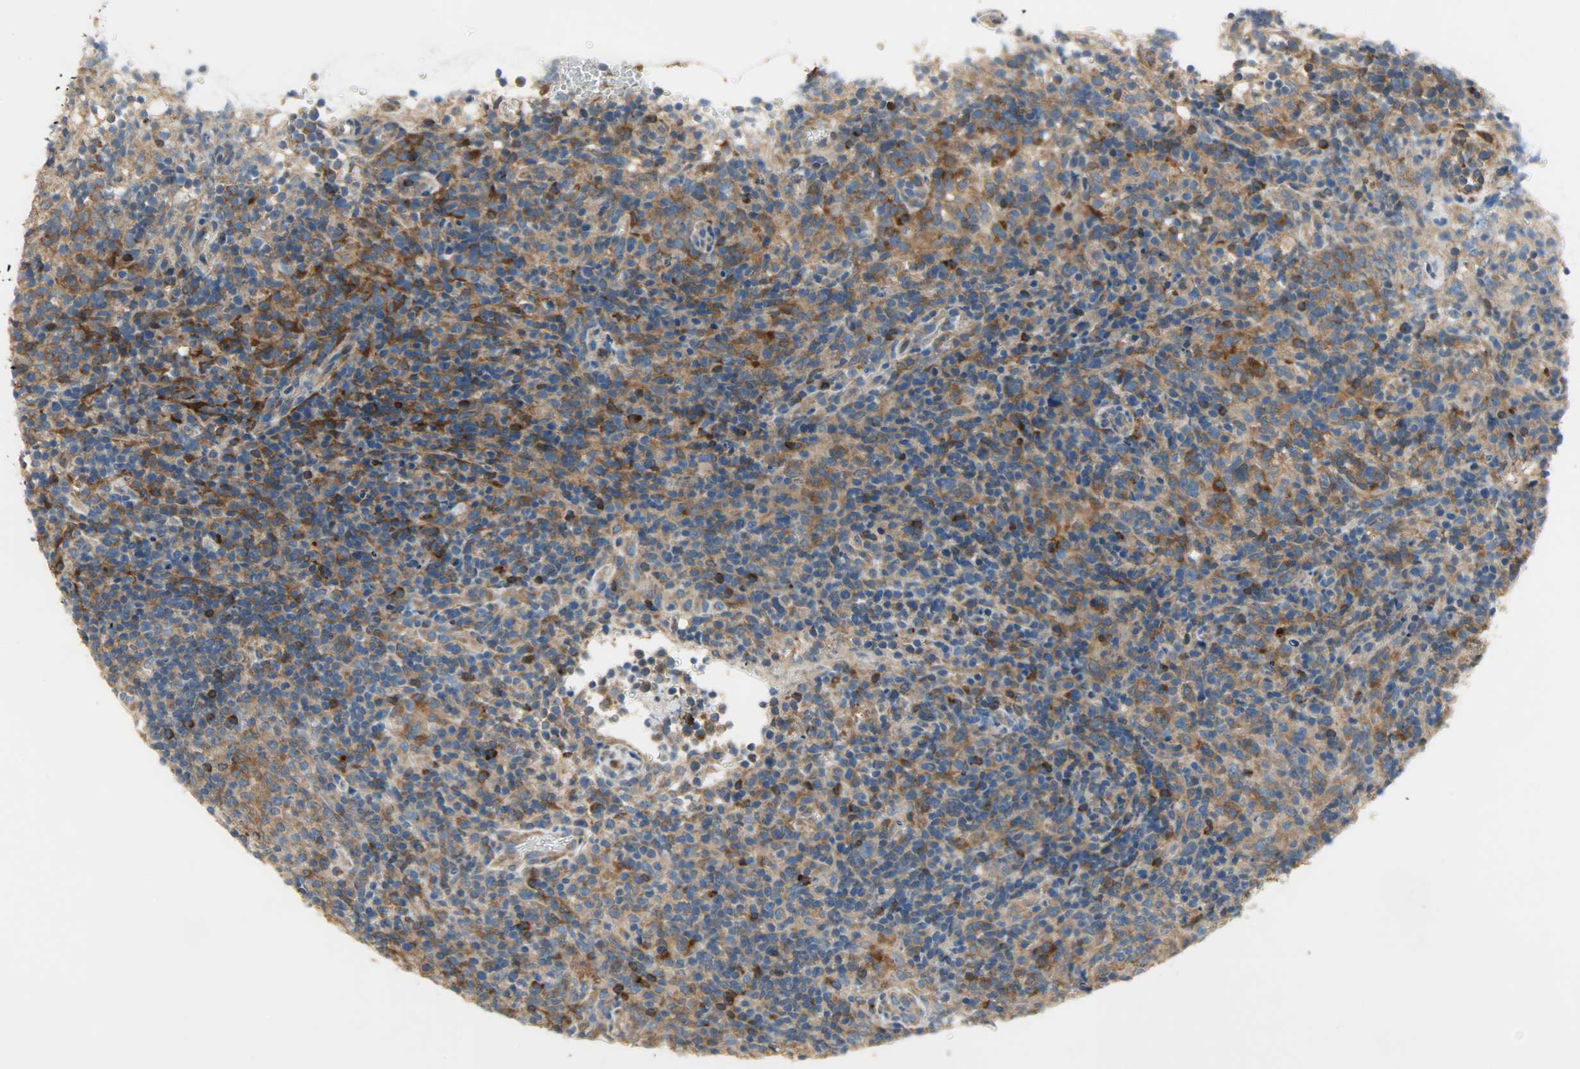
{"staining": {"intensity": "strong", "quantity": ">75%", "location": "cytoplasmic/membranous"}, "tissue": "lymphoma", "cell_type": "Tumor cells", "image_type": "cancer", "snomed": [{"axis": "morphology", "description": "Malignant lymphoma, non-Hodgkin's type, High grade"}, {"axis": "topography", "description": "Lymph node"}], "caption": "Immunohistochemical staining of lymphoma shows strong cytoplasmic/membranous protein expression in about >75% of tumor cells.", "gene": "C1orf198", "patient": {"sex": "female", "age": 76}}